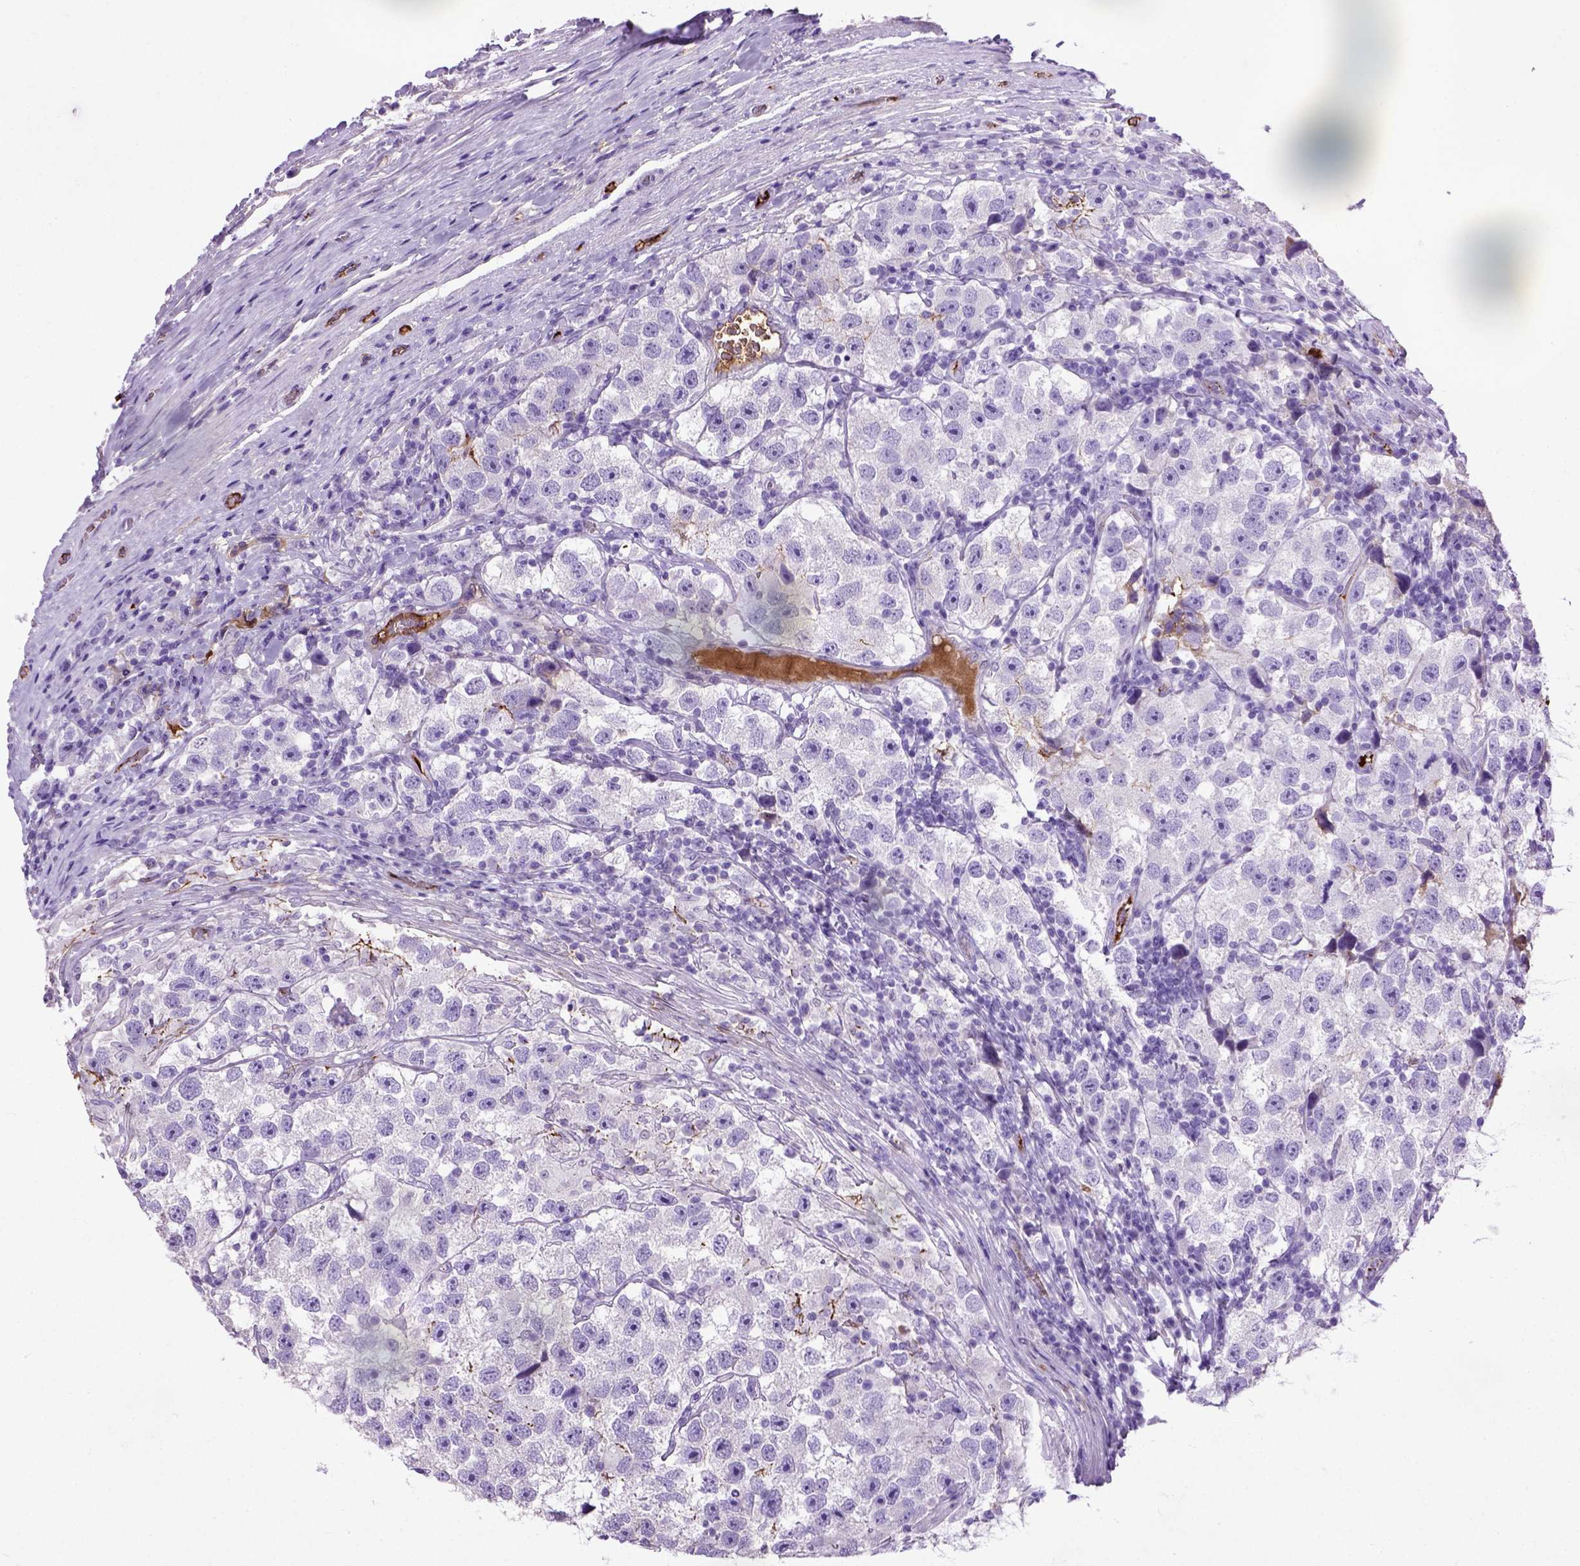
{"staining": {"intensity": "negative", "quantity": "none", "location": "none"}, "tissue": "testis cancer", "cell_type": "Tumor cells", "image_type": "cancer", "snomed": [{"axis": "morphology", "description": "Seminoma, NOS"}, {"axis": "topography", "description": "Testis"}], "caption": "Immunohistochemistry (IHC) of testis seminoma shows no expression in tumor cells.", "gene": "ADAMTS8", "patient": {"sex": "male", "age": 26}}